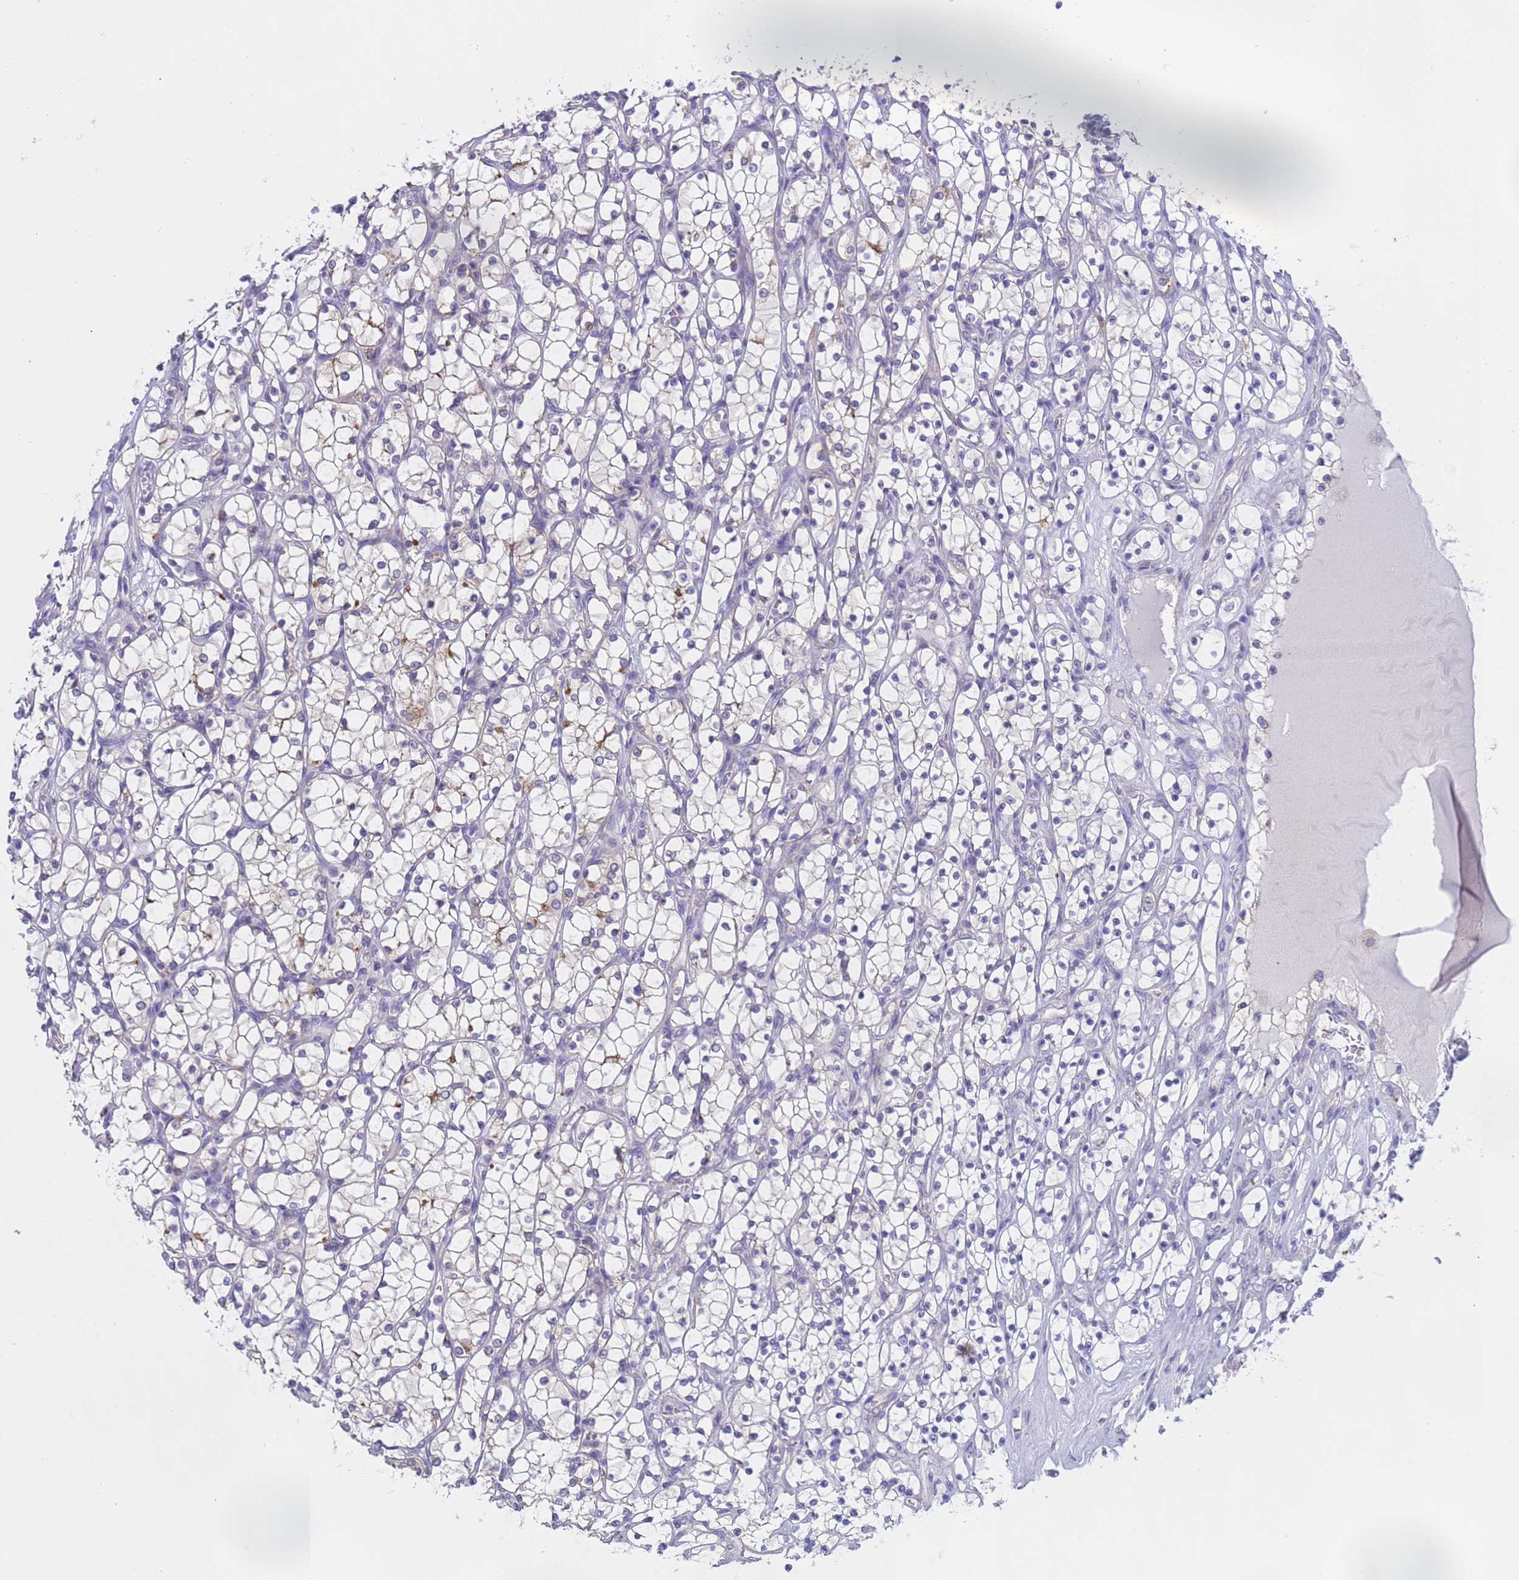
{"staining": {"intensity": "moderate", "quantity": "<25%", "location": "cytoplasmic/membranous"}, "tissue": "renal cancer", "cell_type": "Tumor cells", "image_type": "cancer", "snomed": [{"axis": "morphology", "description": "Adenocarcinoma, NOS"}, {"axis": "topography", "description": "Kidney"}], "caption": "Immunohistochemistry (DAB) staining of human renal cancer (adenocarcinoma) displays moderate cytoplasmic/membranous protein expression in about <25% of tumor cells.", "gene": "CAPN7", "patient": {"sex": "female", "age": 69}}